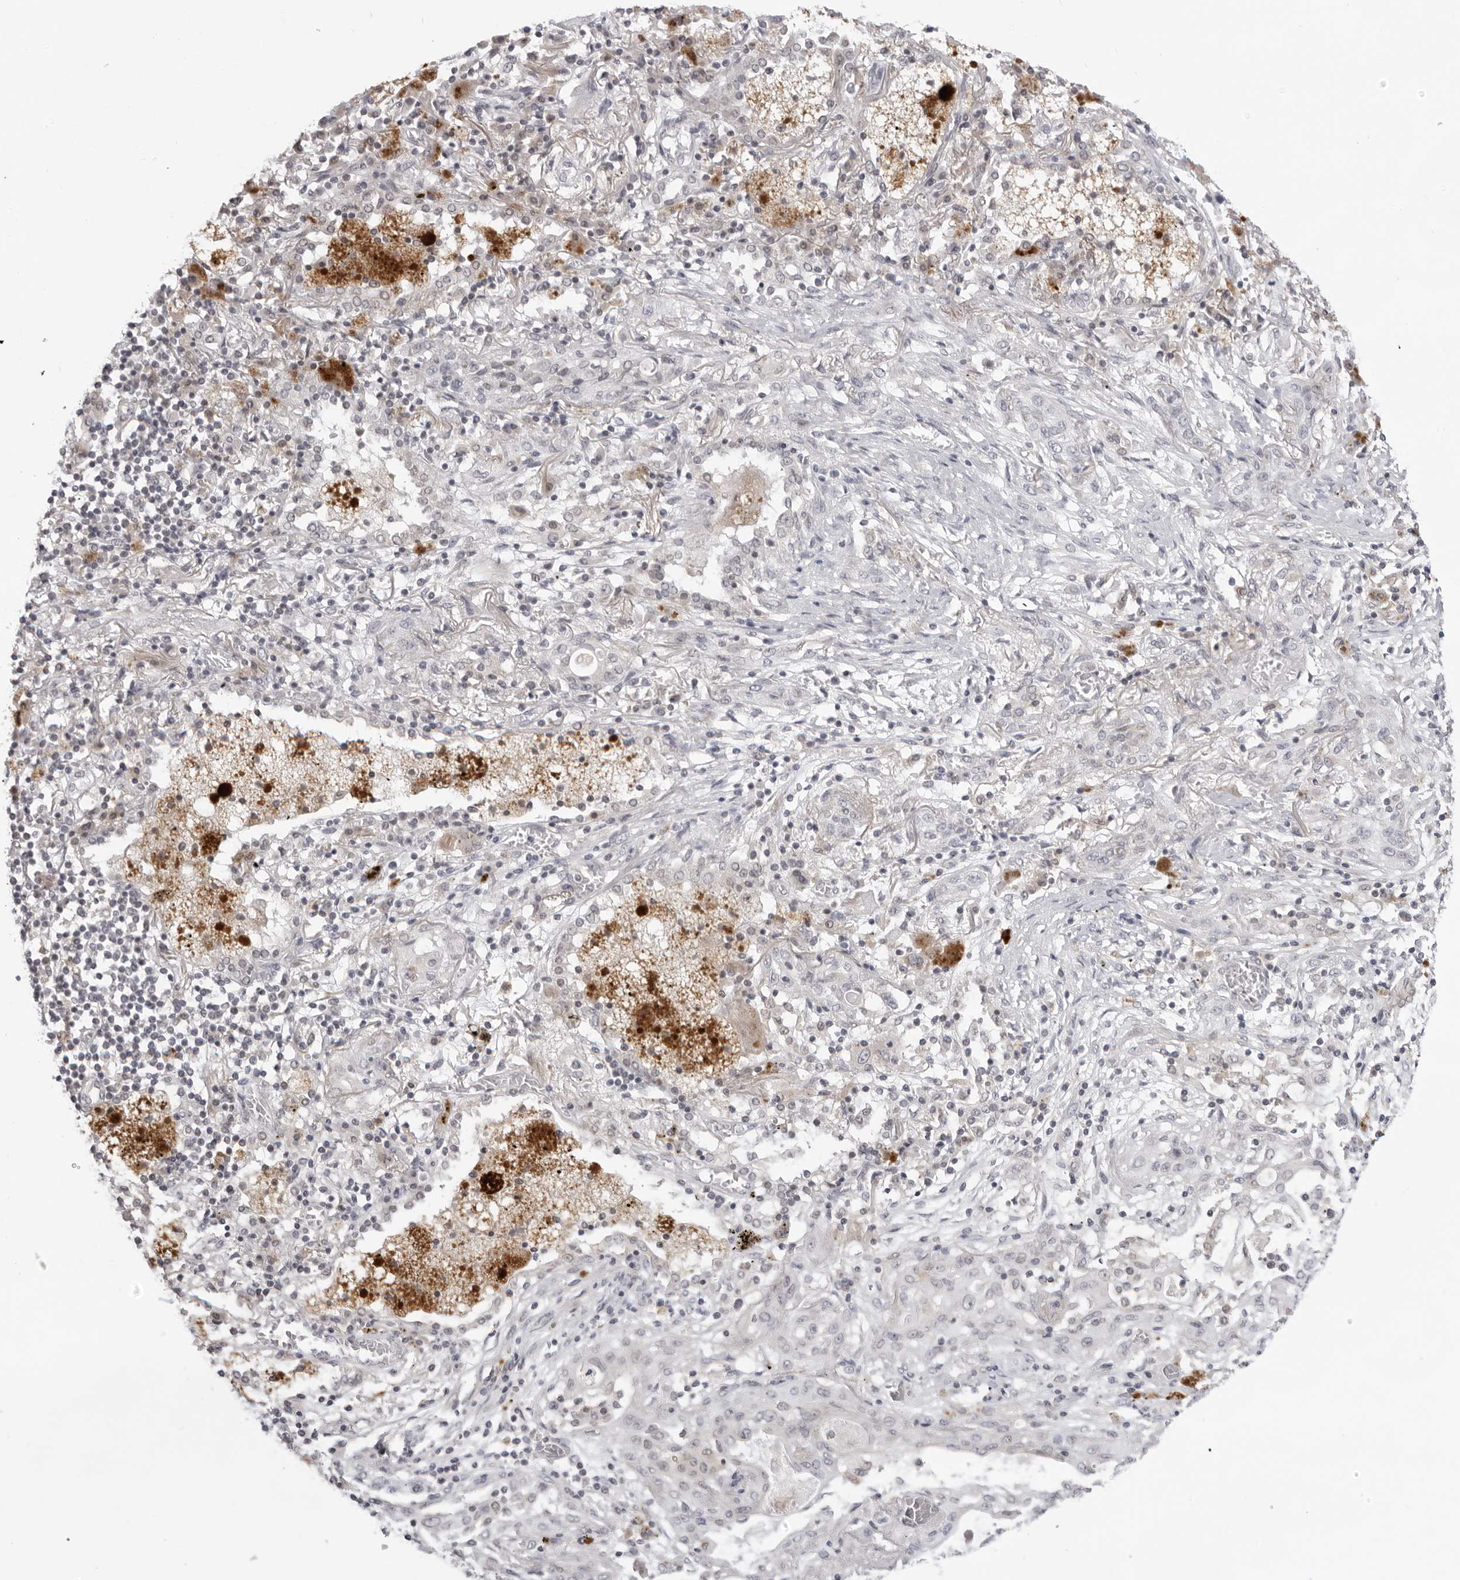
{"staining": {"intensity": "negative", "quantity": "none", "location": "none"}, "tissue": "lung cancer", "cell_type": "Tumor cells", "image_type": "cancer", "snomed": [{"axis": "morphology", "description": "Squamous cell carcinoma, NOS"}, {"axis": "topography", "description": "Lung"}], "caption": "High power microscopy image of an IHC histopathology image of lung squamous cell carcinoma, revealing no significant staining in tumor cells.", "gene": "ACP6", "patient": {"sex": "female", "age": 47}}